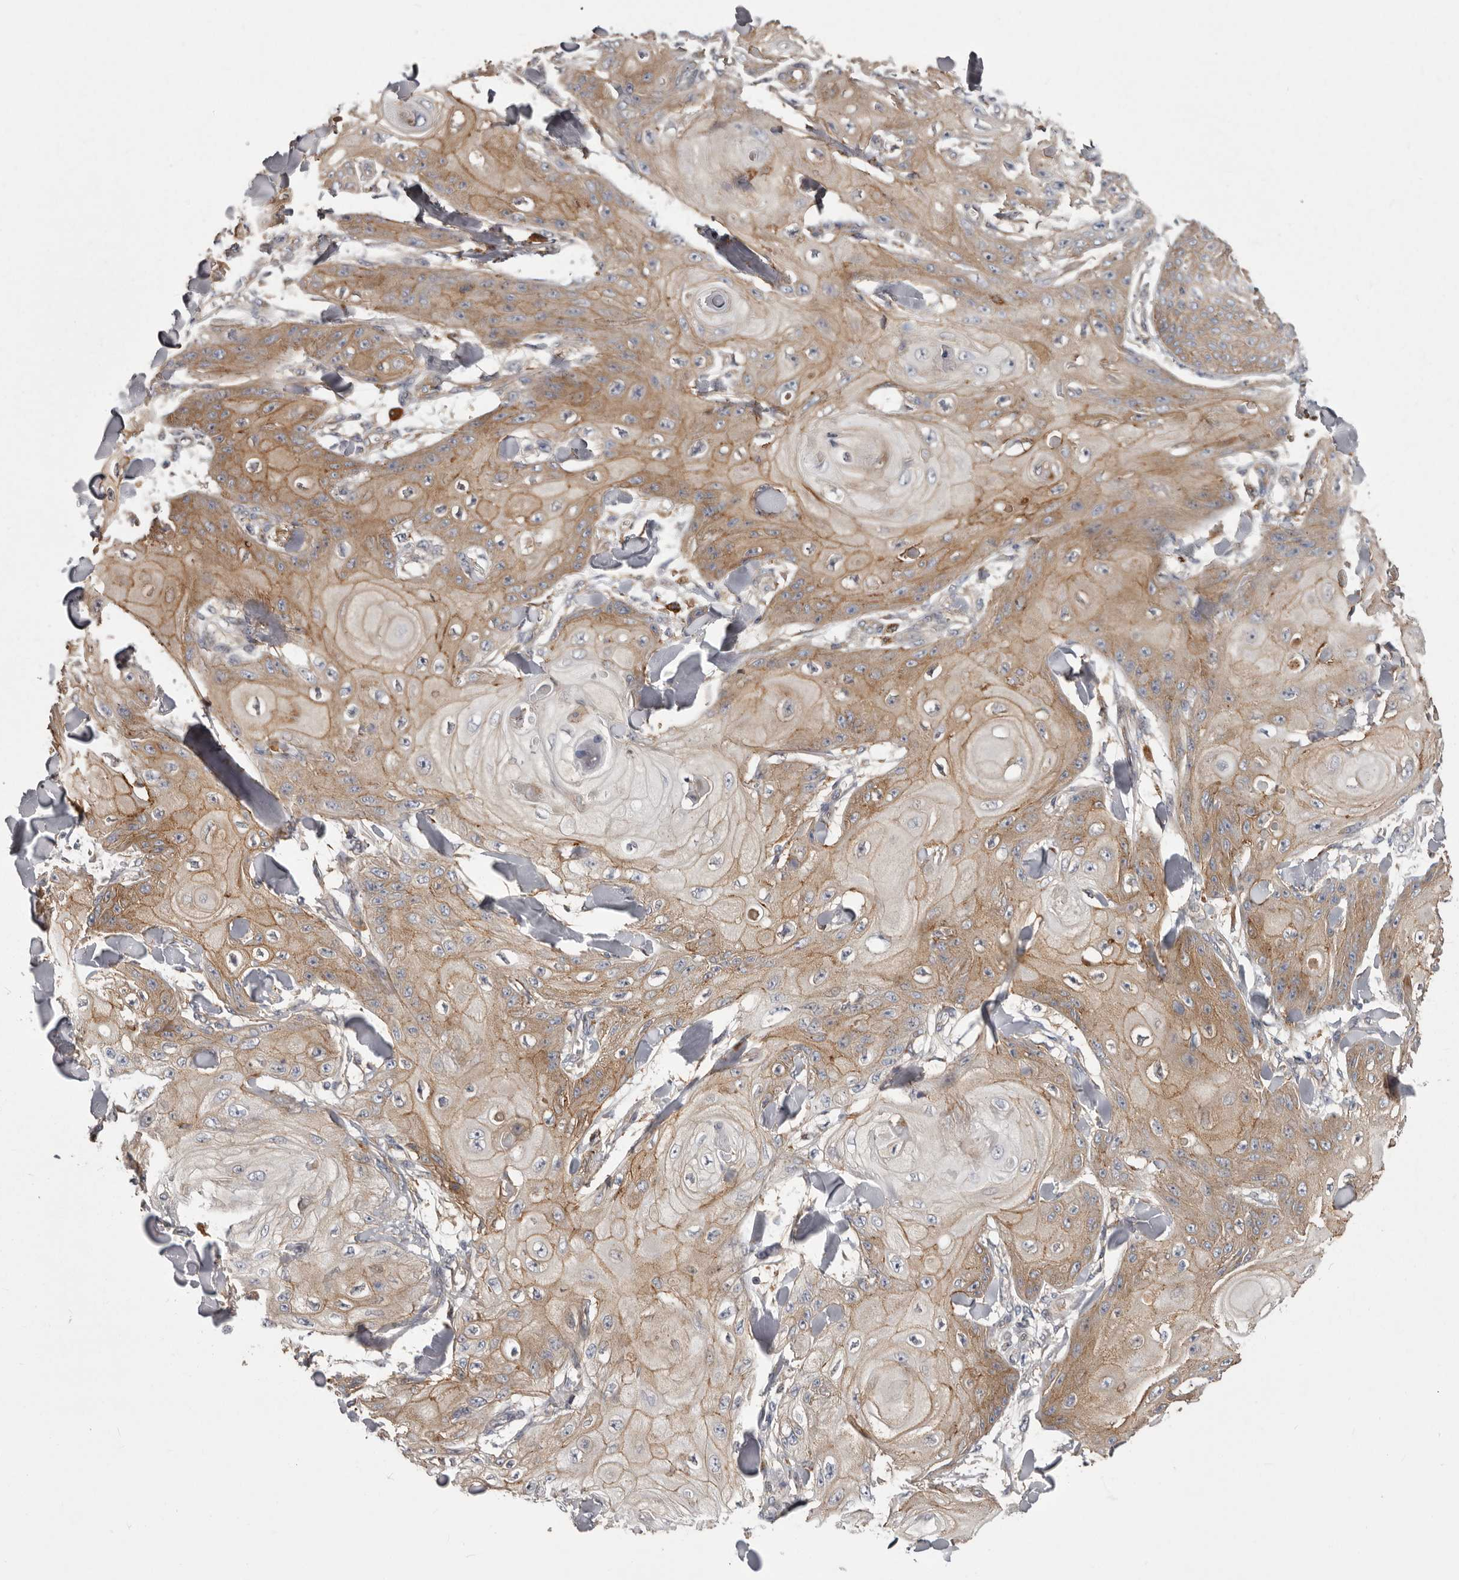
{"staining": {"intensity": "moderate", "quantity": ">75%", "location": "cytoplasmic/membranous"}, "tissue": "skin cancer", "cell_type": "Tumor cells", "image_type": "cancer", "snomed": [{"axis": "morphology", "description": "Squamous cell carcinoma, NOS"}, {"axis": "topography", "description": "Skin"}], "caption": "The immunohistochemical stain labels moderate cytoplasmic/membranous staining in tumor cells of skin cancer tissue.", "gene": "ENAH", "patient": {"sex": "male", "age": 74}}